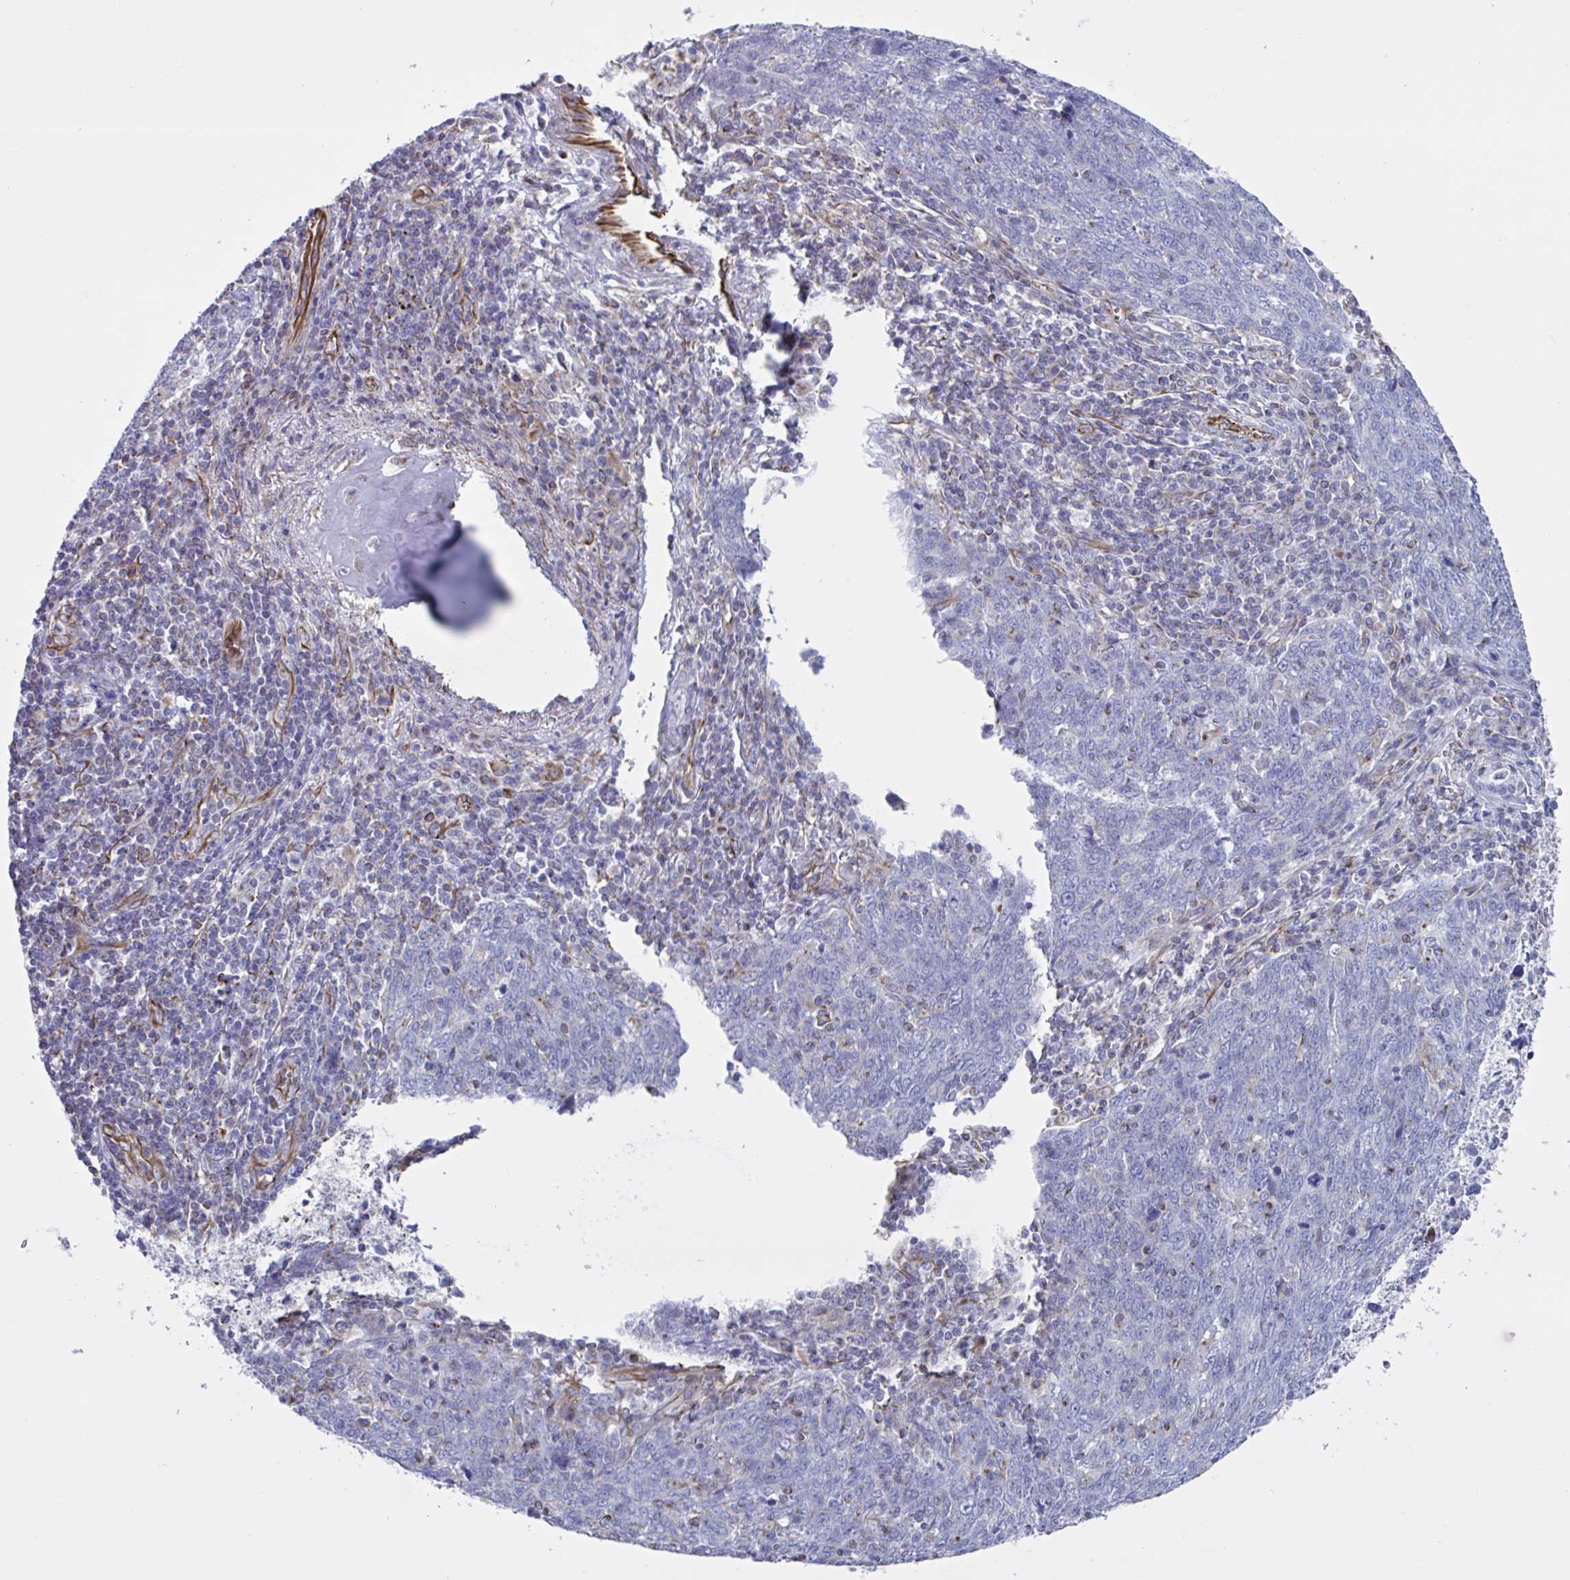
{"staining": {"intensity": "negative", "quantity": "none", "location": "none"}, "tissue": "lung cancer", "cell_type": "Tumor cells", "image_type": "cancer", "snomed": [{"axis": "morphology", "description": "Squamous cell carcinoma, NOS"}, {"axis": "topography", "description": "Lung"}], "caption": "IHC micrograph of neoplastic tissue: lung cancer stained with DAB demonstrates no significant protein expression in tumor cells.", "gene": "TMEM86B", "patient": {"sex": "female", "age": 72}}